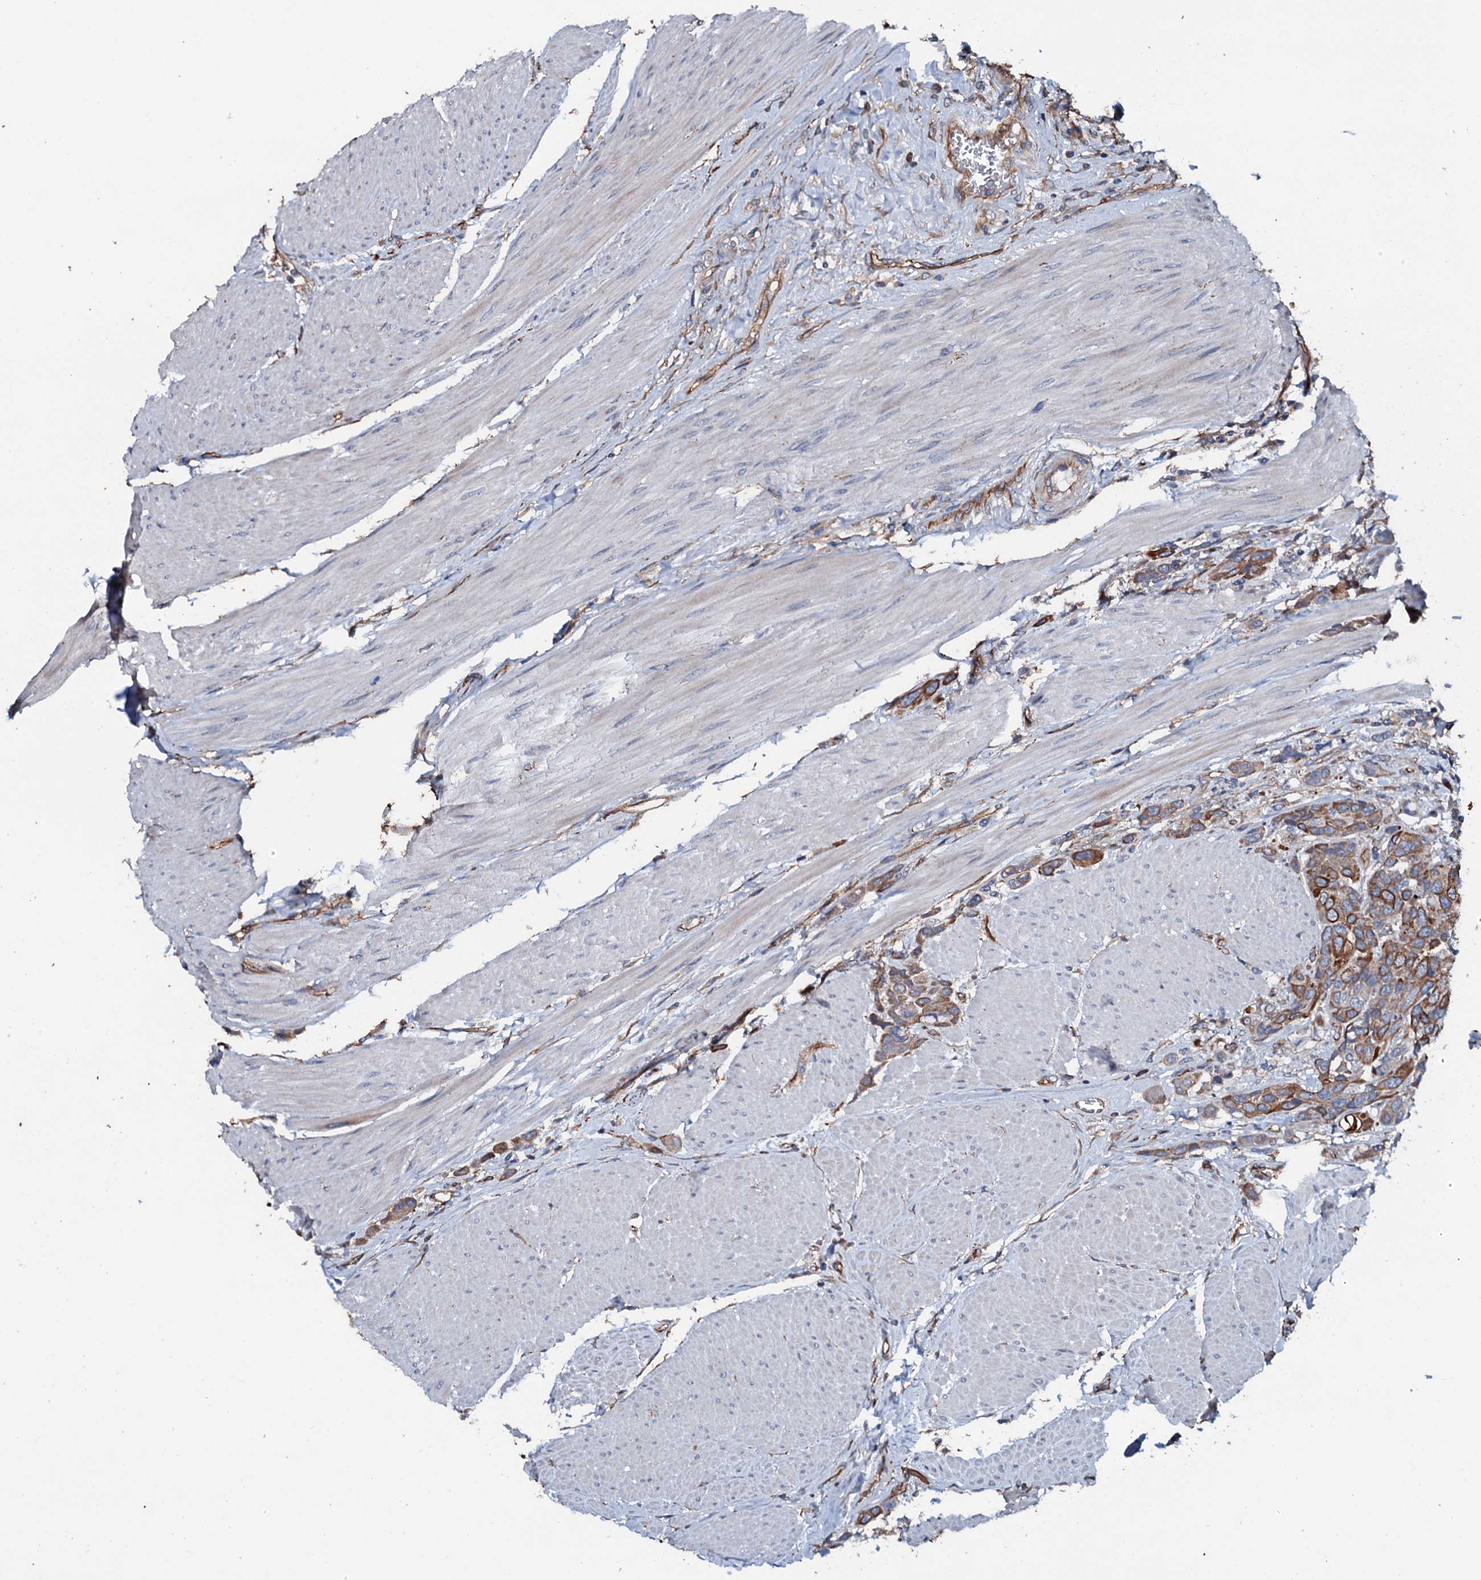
{"staining": {"intensity": "moderate", "quantity": ">75%", "location": "cytoplasmic/membranous"}, "tissue": "urothelial cancer", "cell_type": "Tumor cells", "image_type": "cancer", "snomed": [{"axis": "morphology", "description": "Urothelial carcinoma, High grade"}, {"axis": "topography", "description": "Urinary bladder"}], "caption": "IHC (DAB (3,3'-diaminobenzidine)) staining of high-grade urothelial carcinoma demonstrates moderate cytoplasmic/membranous protein expression in approximately >75% of tumor cells. (brown staining indicates protein expression, while blue staining denotes nuclei).", "gene": "DMAC2", "patient": {"sex": "male", "age": 50}}